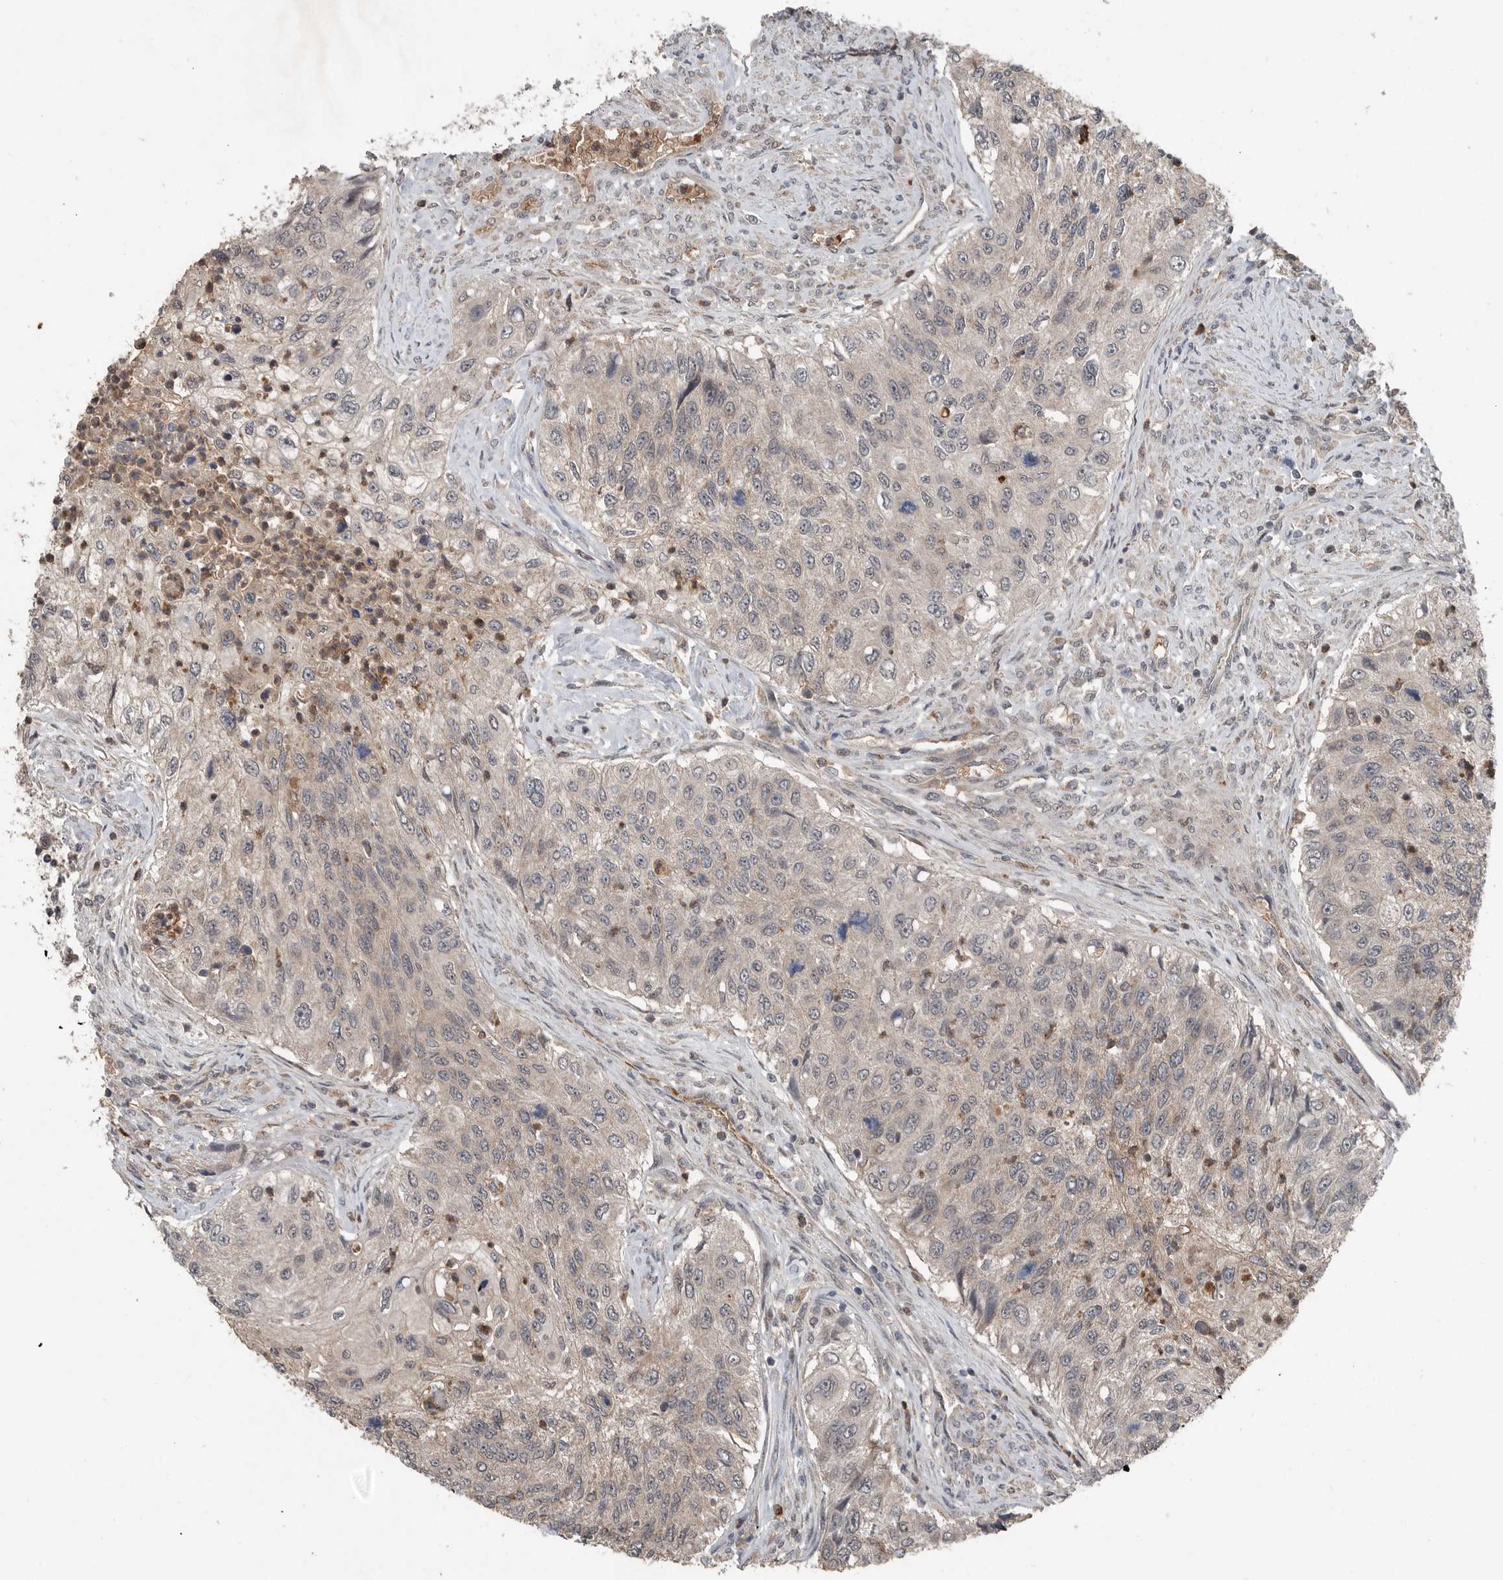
{"staining": {"intensity": "weak", "quantity": "<25%", "location": "cytoplasmic/membranous"}, "tissue": "urothelial cancer", "cell_type": "Tumor cells", "image_type": "cancer", "snomed": [{"axis": "morphology", "description": "Urothelial carcinoma, High grade"}, {"axis": "topography", "description": "Urinary bladder"}], "caption": "The image exhibits no staining of tumor cells in urothelial carcinoma (high-grade).", "gene": "SCP2", "patient": {"sex": "female", "age": 60}}